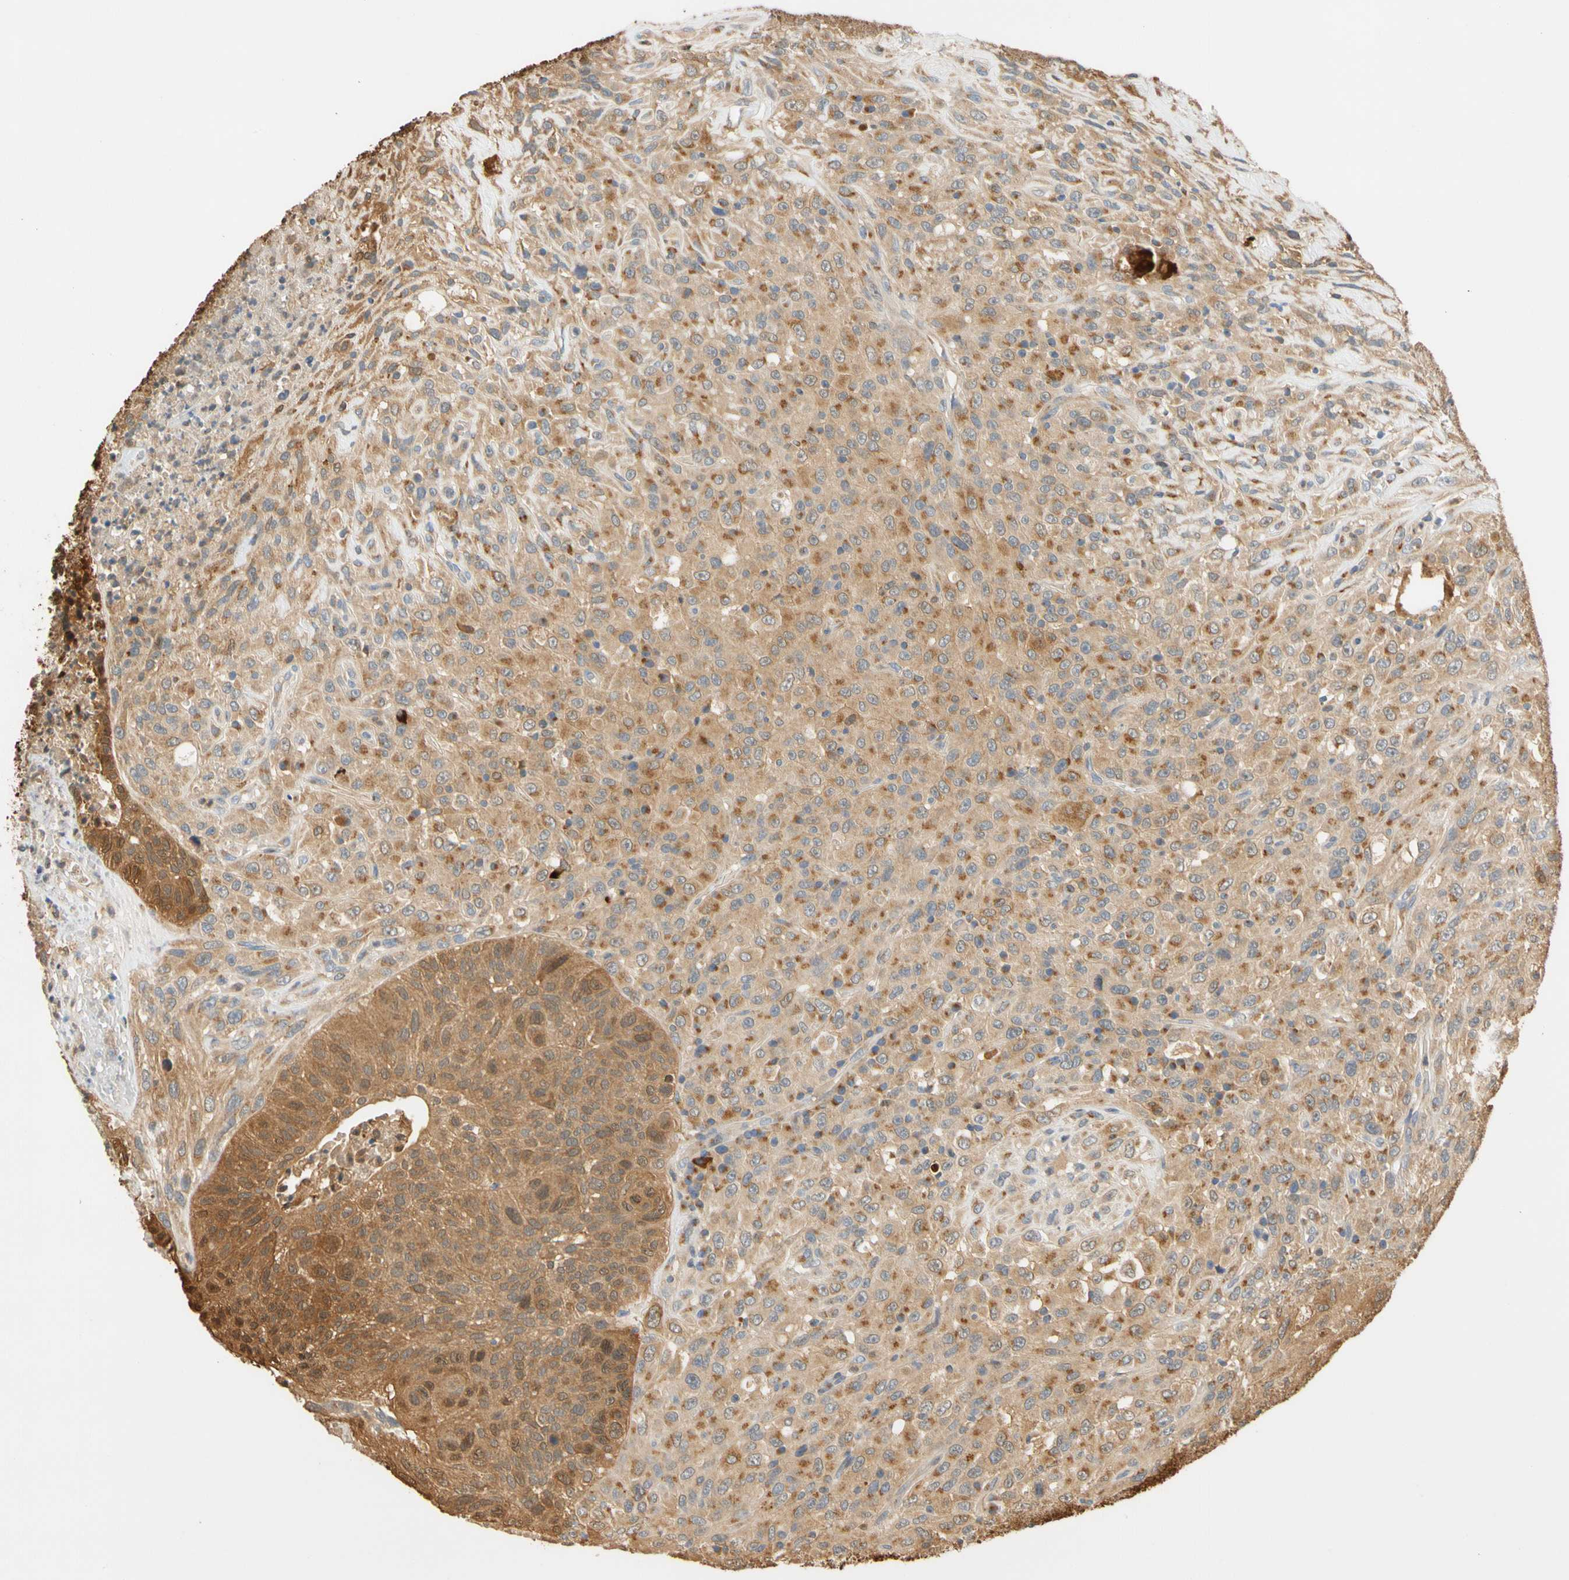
{"staining": {"intensity": "moderate", "quantity": ">75%", "location": "cytoplasmic/membranous"}, "tissue": "urothelial cancer", "cell_type": "Tumor cells", "image_type": "cancer", "snomed": [{"axis": "morphology", "description": "Urothelial carcinoma, High grade"}, {"axis": "topography", "description": "Urinary bladder"}], "caption": "Protein staining displays moderate cytoplasmic/membranous expression in approximately >75% of tumor cells in urothelial cancer. (DAB IHC with brightfield microscopy, high magnification).", "gene": "GPSM2", "patient": {"sex": "male", "age": 66}}